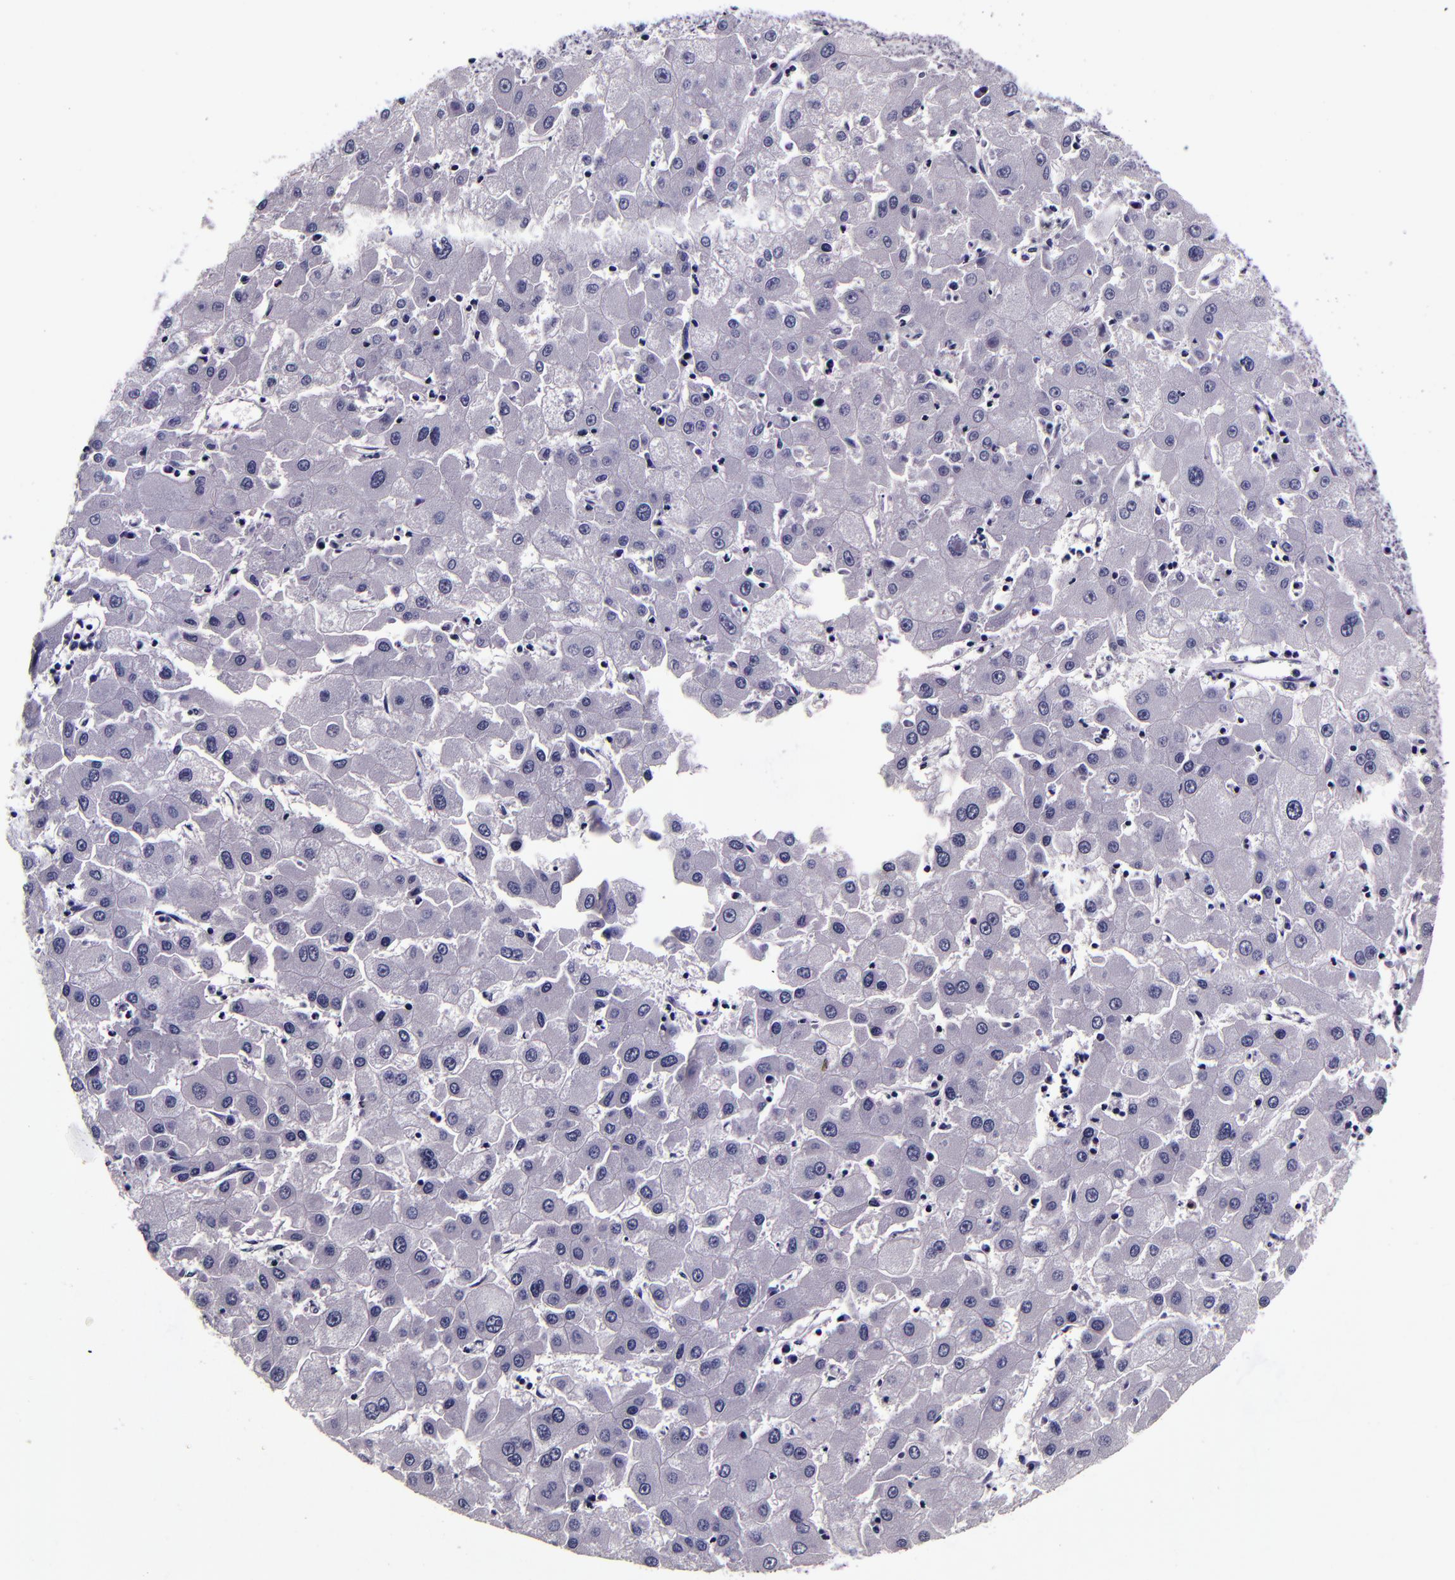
{"staining": {"intensity": "negative", "quantity": "none", "location": "none"}, "tissue": "liver cancer", "cell_type": "Tumor cells", "image_type": "cancer", "snomed": [{"axis": "morphology", "description": "Carcinoma, Hepatocellular, NOS"}, {"axis": "topography", "description": "Liver"}], "caption": "DAB (3,3'-diaminobenzidine) immunohistochemical staining of human liver hepatocellular carcinoma reveals no significant expression in tumor cells.", "gene": "FBN1", "patient": {"sex": "male", "age": 72}}